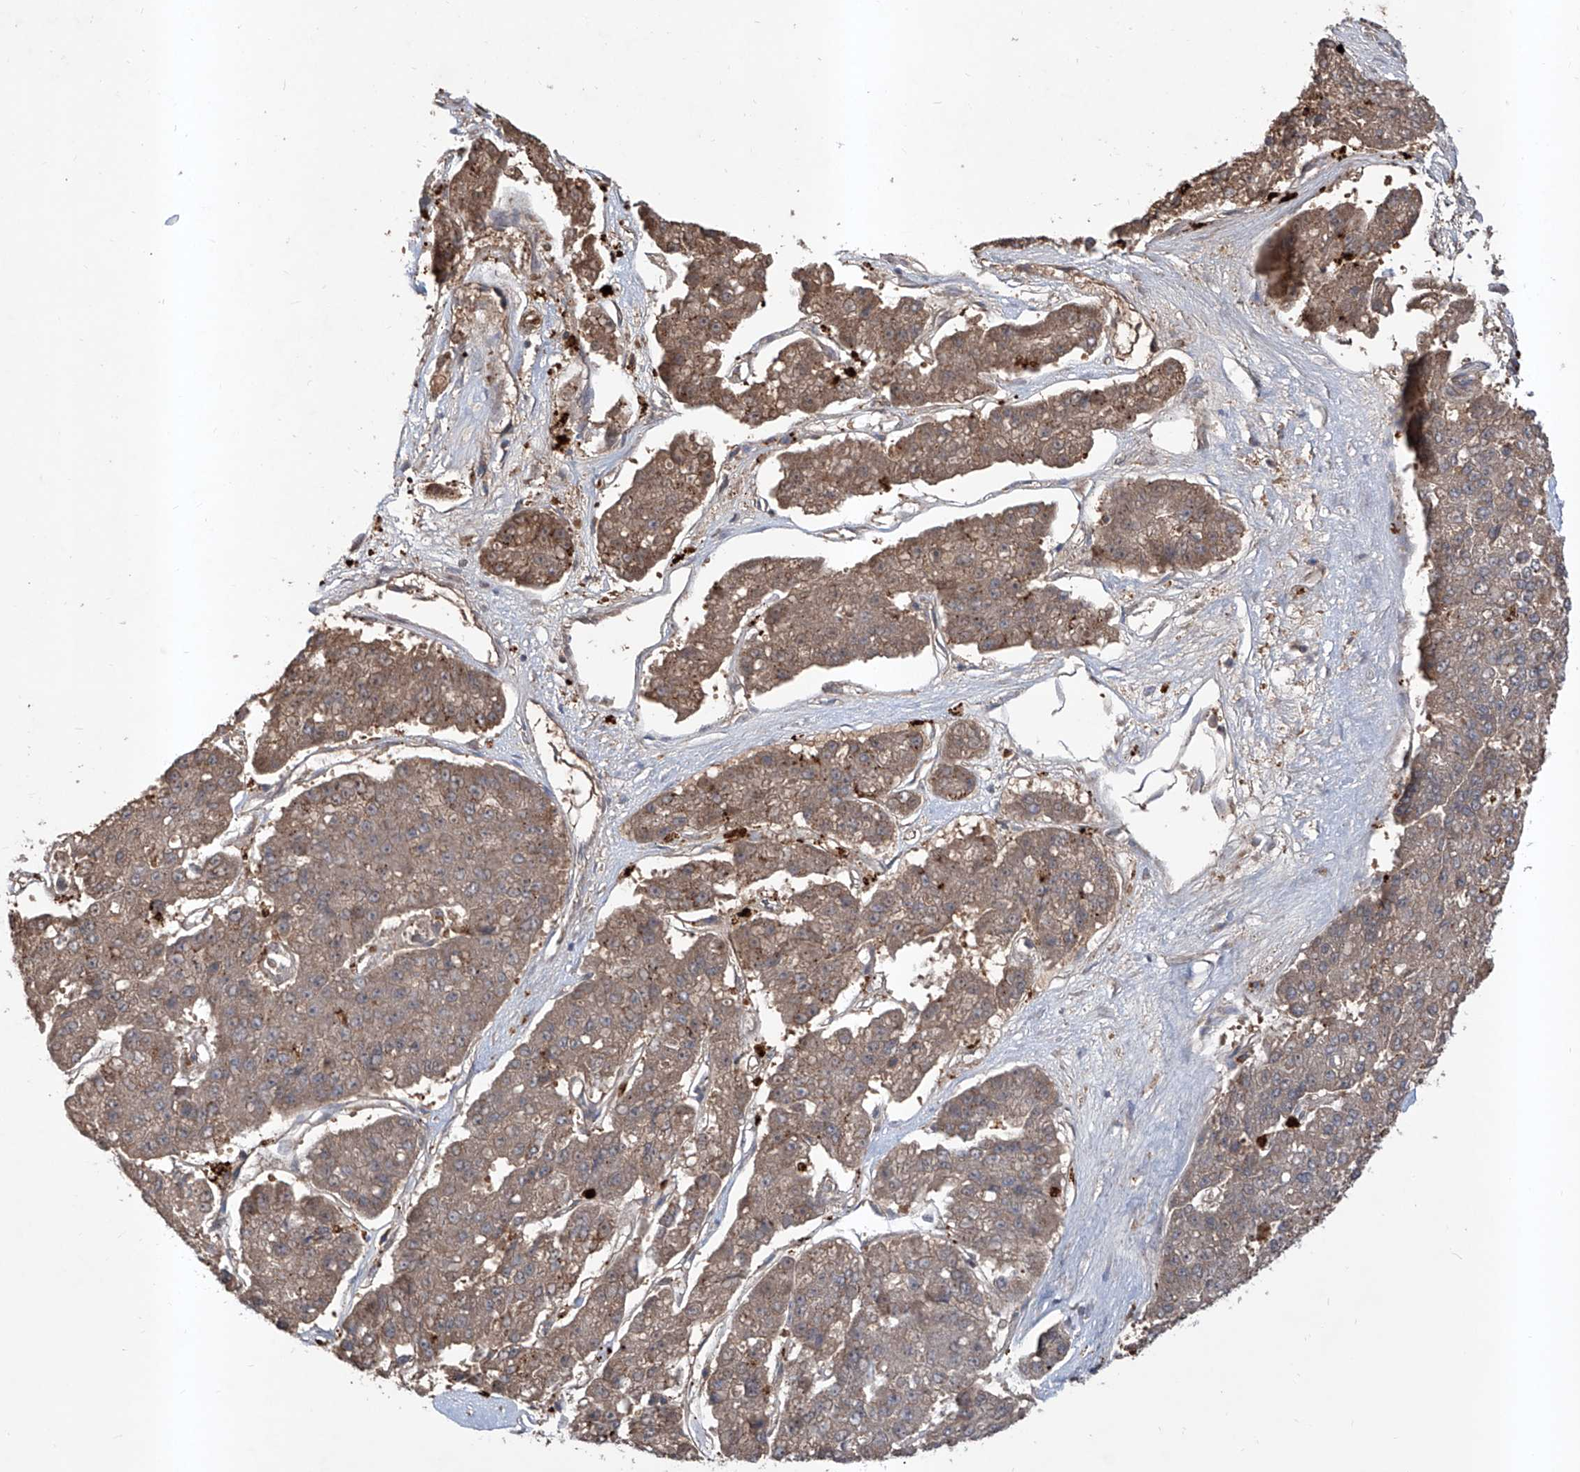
{"staining": {"intensity": "weak", "quantity": "25%-75%", "location": "cytoplasmic/membranous,nuclear"}, "tissue": "pancreatic cancer", "cell_type": "Tumor cells", "image_type": "cancer", "snomed": [{"axis": "morphology", "description": "Adenocarcinoma, NOS"}, {"axis": "topography", "description": "Pancreas"}], "caption": "Immunohistochemical staining of pancreatic adenocarcinoma displays low levels of weak cytoplasmic/membranous and nuclear expression in about 25%-75% of tumor cells.", "gene": "HOXC8", "patient": {"sex": "male", "age": 50}}